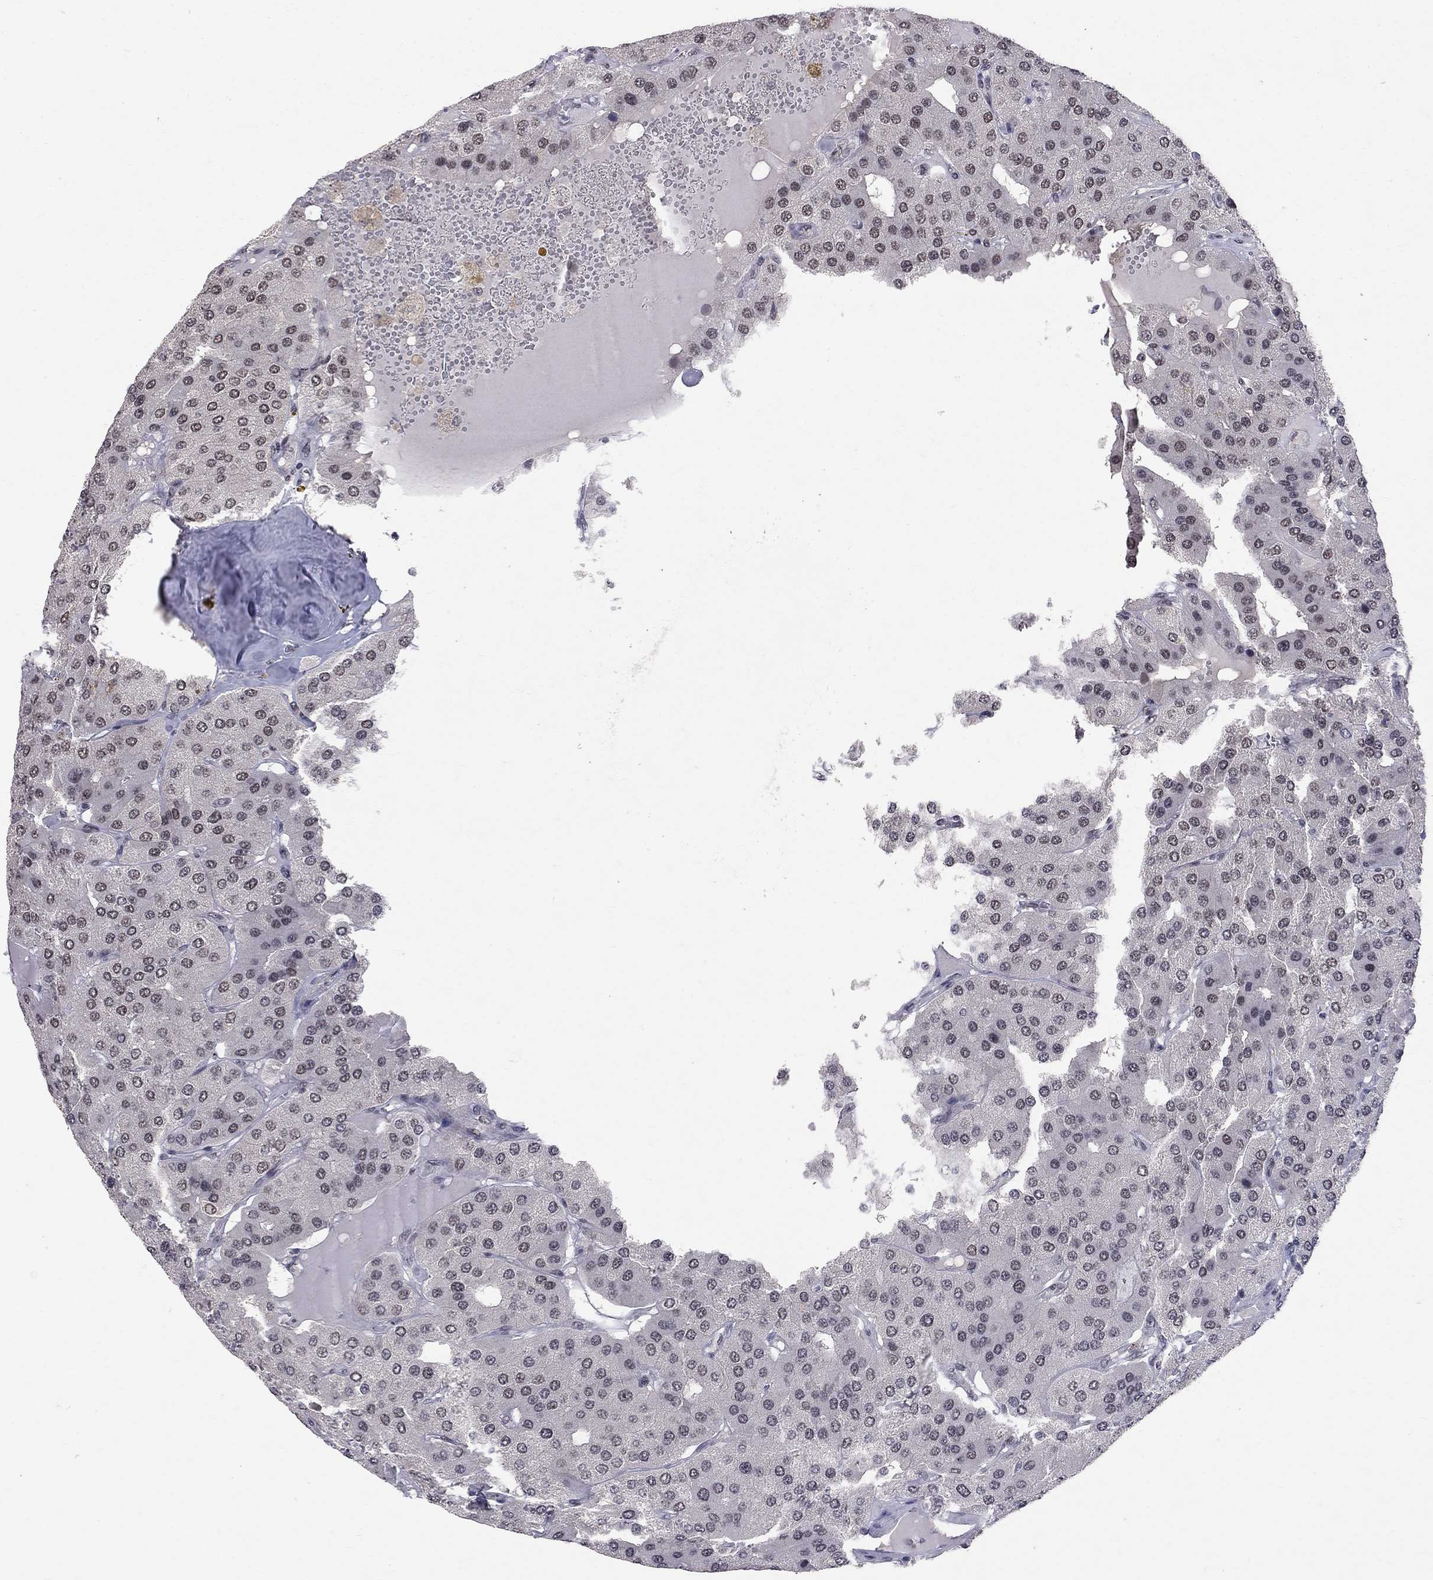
{"staining": {"intensity": "negative", "quantity": "none", "location": "none"}, "tissue": "parathyroid gland", "cell_type": "Glandular cells", "image_type": "normal", "snomed": [{"axis": "morphology", "description": "Normal tissue, NOS"}, {"axis": "morphology", "description": "Adenoma, NOS"}, {"axis": "topography", "description": "Parathyroid gland"}], "caption": "Immunohistochemistry (IHC) photomicrograph of unremarkable parathyroid gland stained for a protein (brown), which shows no staining in glandular cells. (DAB immunohistochemistry (IHC), high magnification).", "gene": "SAP30L", "patient": {"sex": "female", "age": 86}}